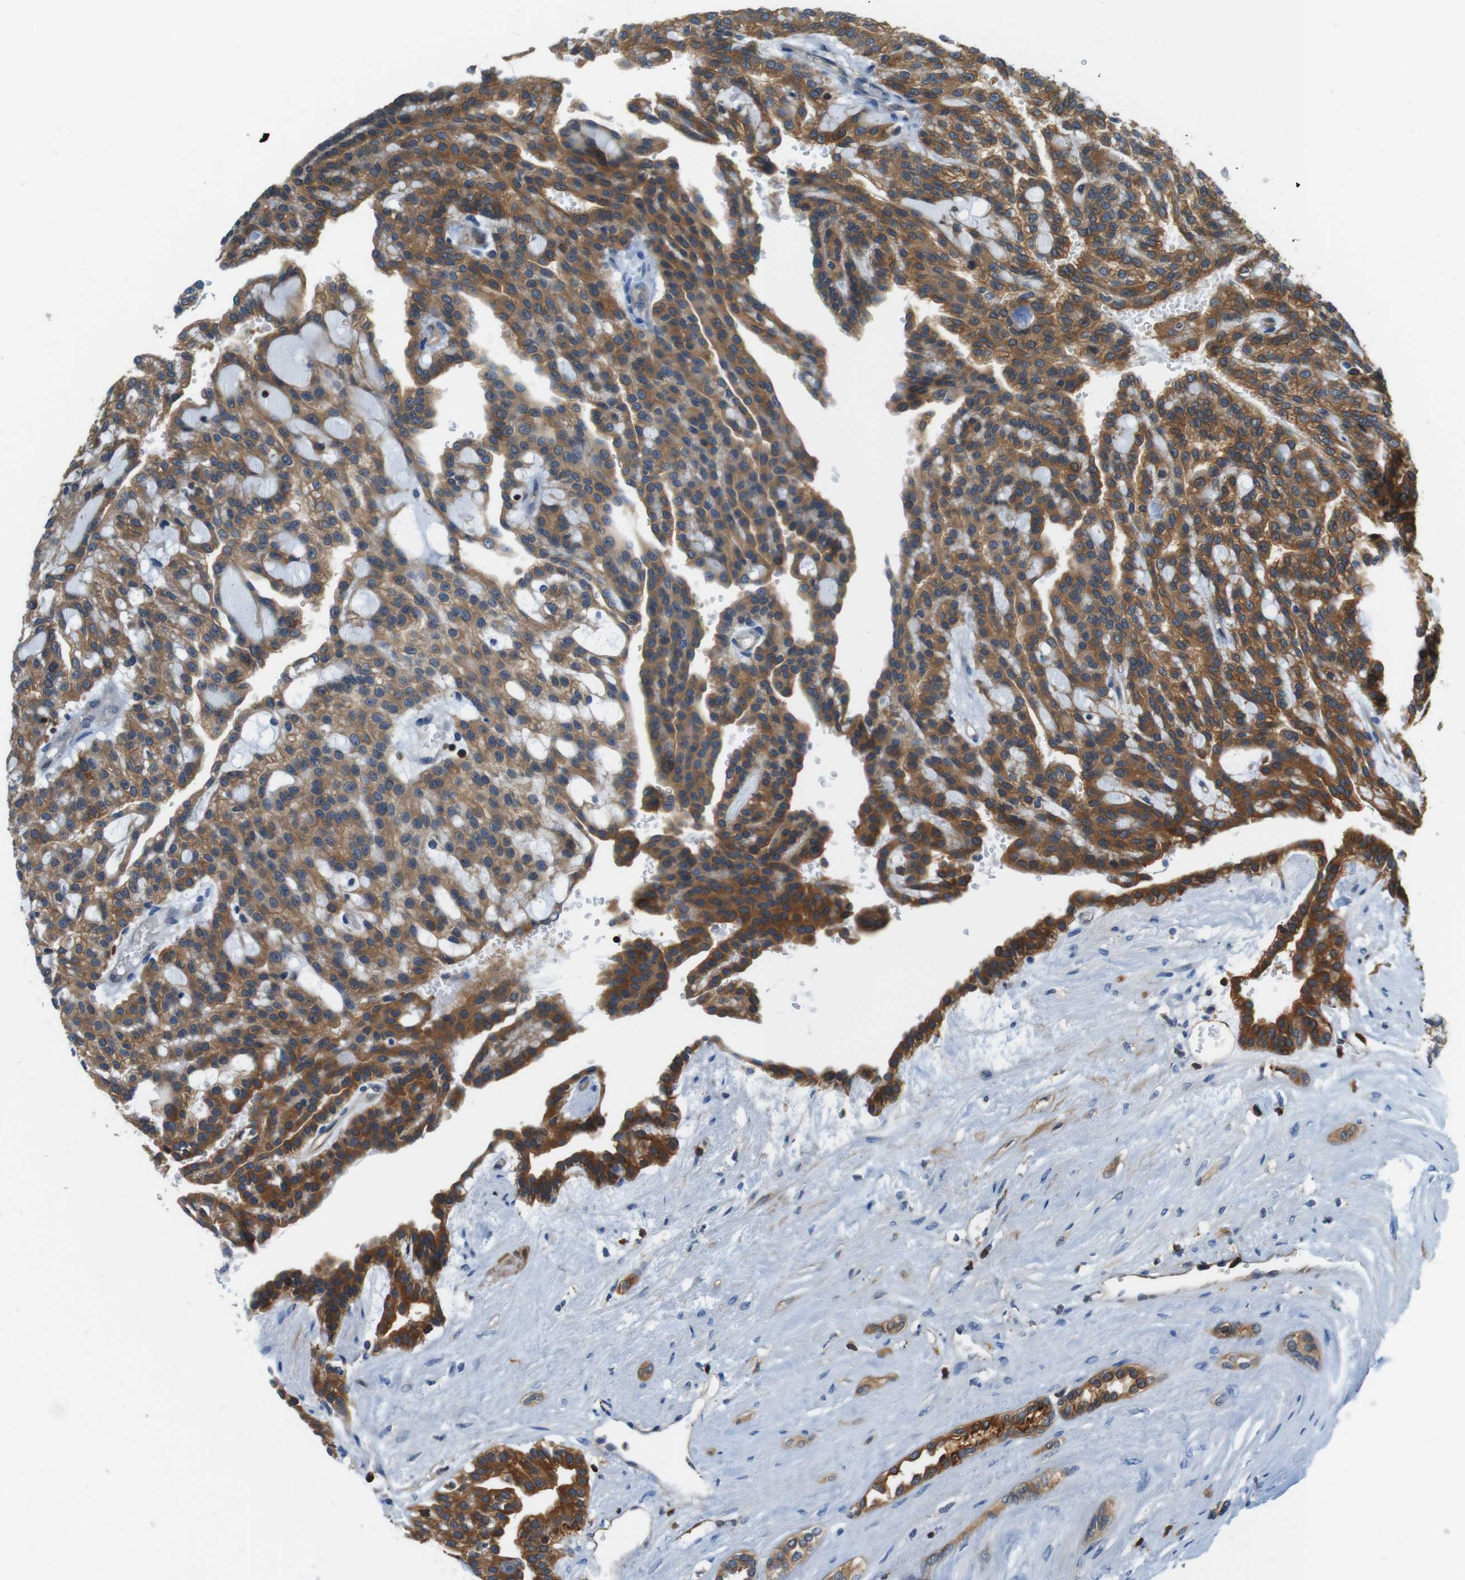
{"staining": {"intensity": "strong", "quantity": "25%-75%", "location": "cytoplasmic/membranous"}, "tissue": "renal cancer", "cell_type": "Tumor cells", "image_type": "cancer", "snomed": [{"axis": "morphology", "description": "Adenocarcinoma, NOS"}, {"axis": "topography", "description": "Kidney"}], "caption": "DAB (3,3'-diaminobenzidine) immunohistochemical staining of human renal adenocarcinoma displays strong cytoplasmic/membranous protein staining in approximately 25%-75% of tumor cells.", "gene": "TES", "patient": {"sex": "male", "age": 63}}